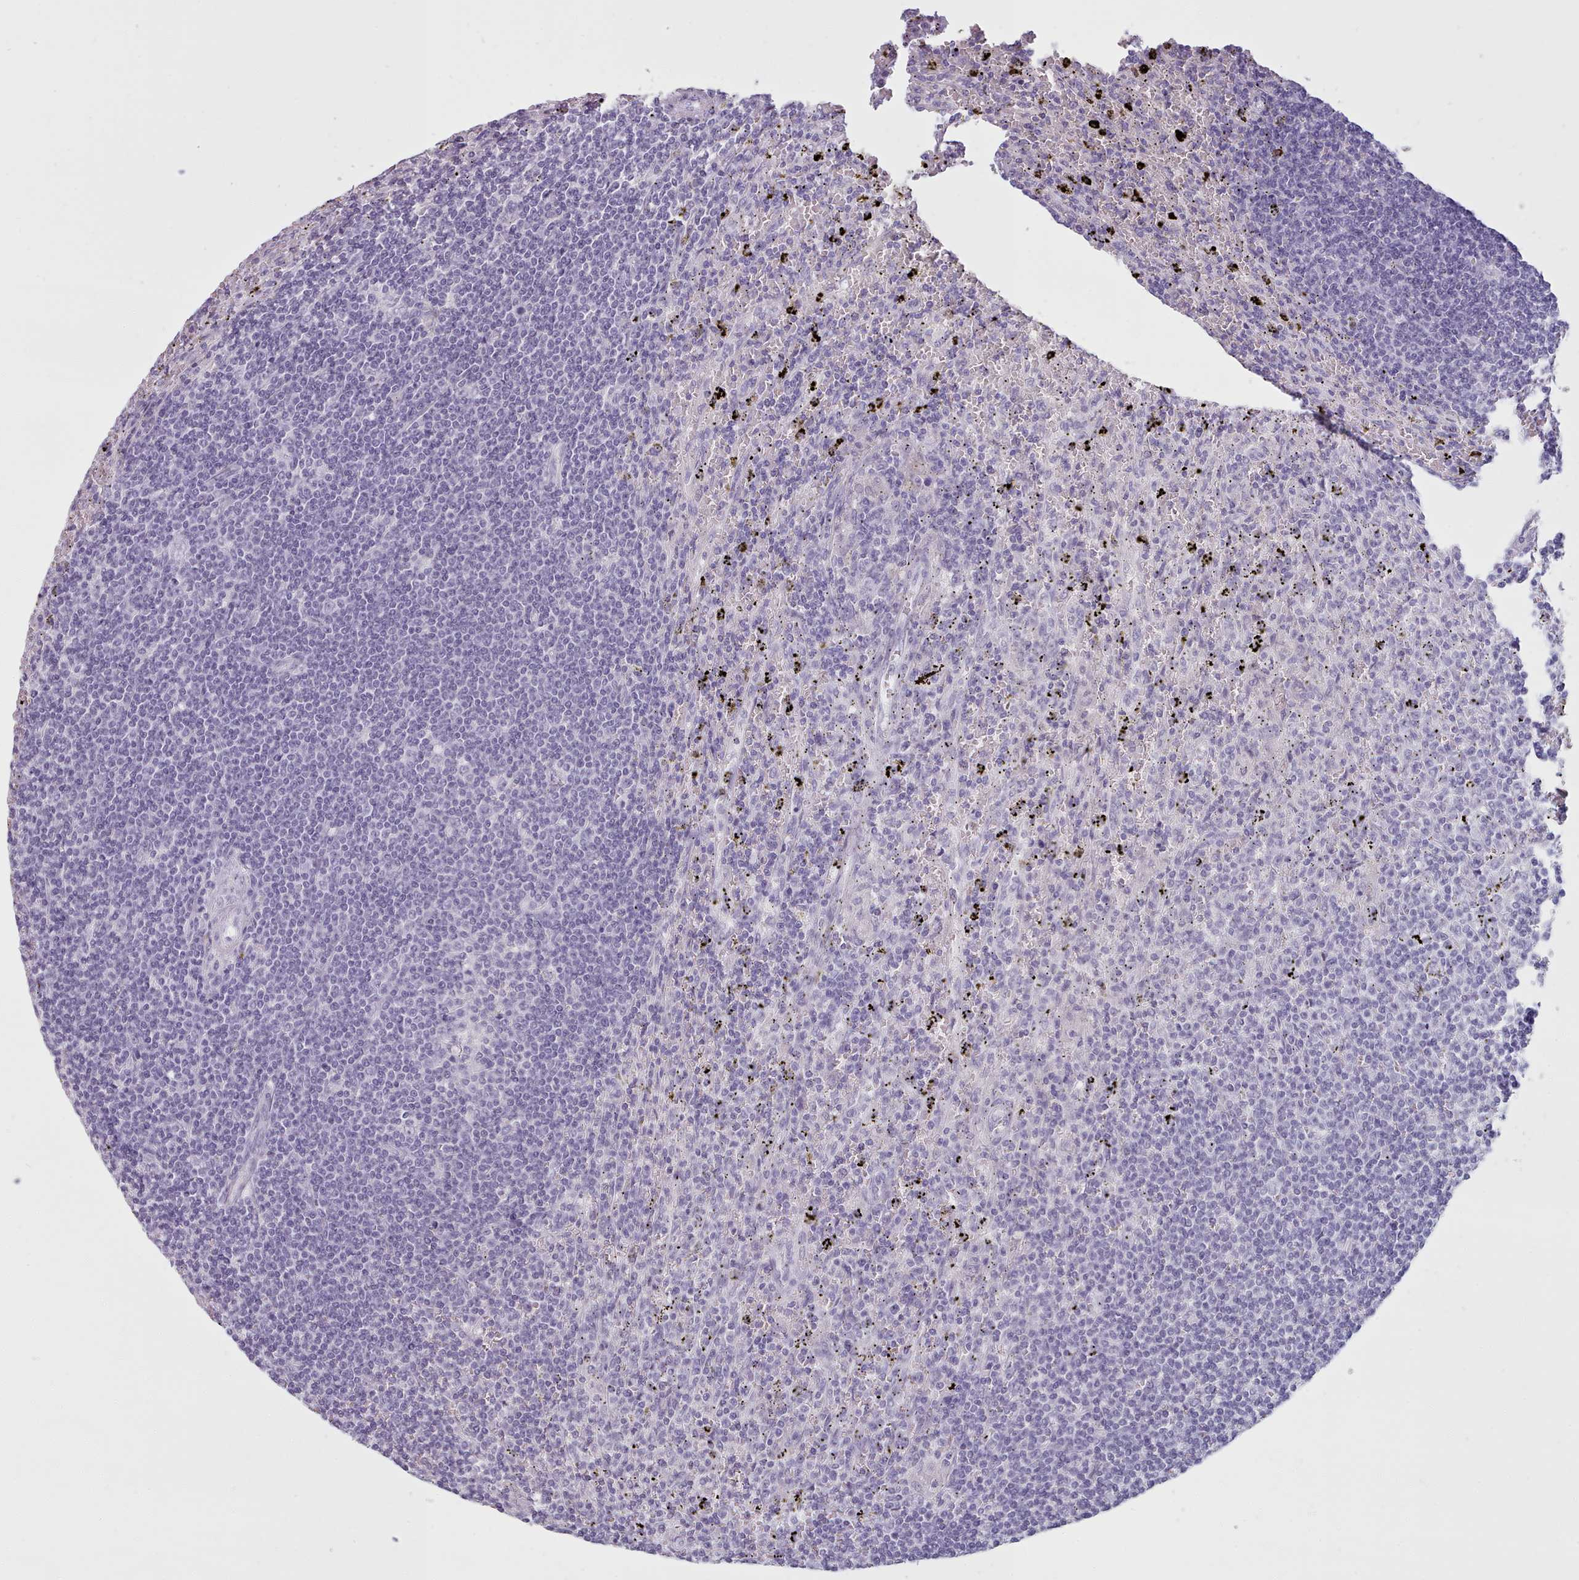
{"staining": {"intensity": "negative", "quantity": "none", "location": "none"}, "tissue": "lymphoma", "cell_type": "Tumor cells", "image_type": "cancer", "snomed": [{"axis": "morphology", "description": "Malignant lymphoma, non-Hodgkin's type, Low grade"}, {"axis": "topography", "description": "Spleen"}], "caption": "IHC histopathology image of neoplastic tissue: malignant lymphoma, non-Hodgkin's type (low-grade) stained with DAB shows no significant protein expression in tumor cells.", "gene": "ZNF43", "patient": {"sex": "male", "age": 76}}